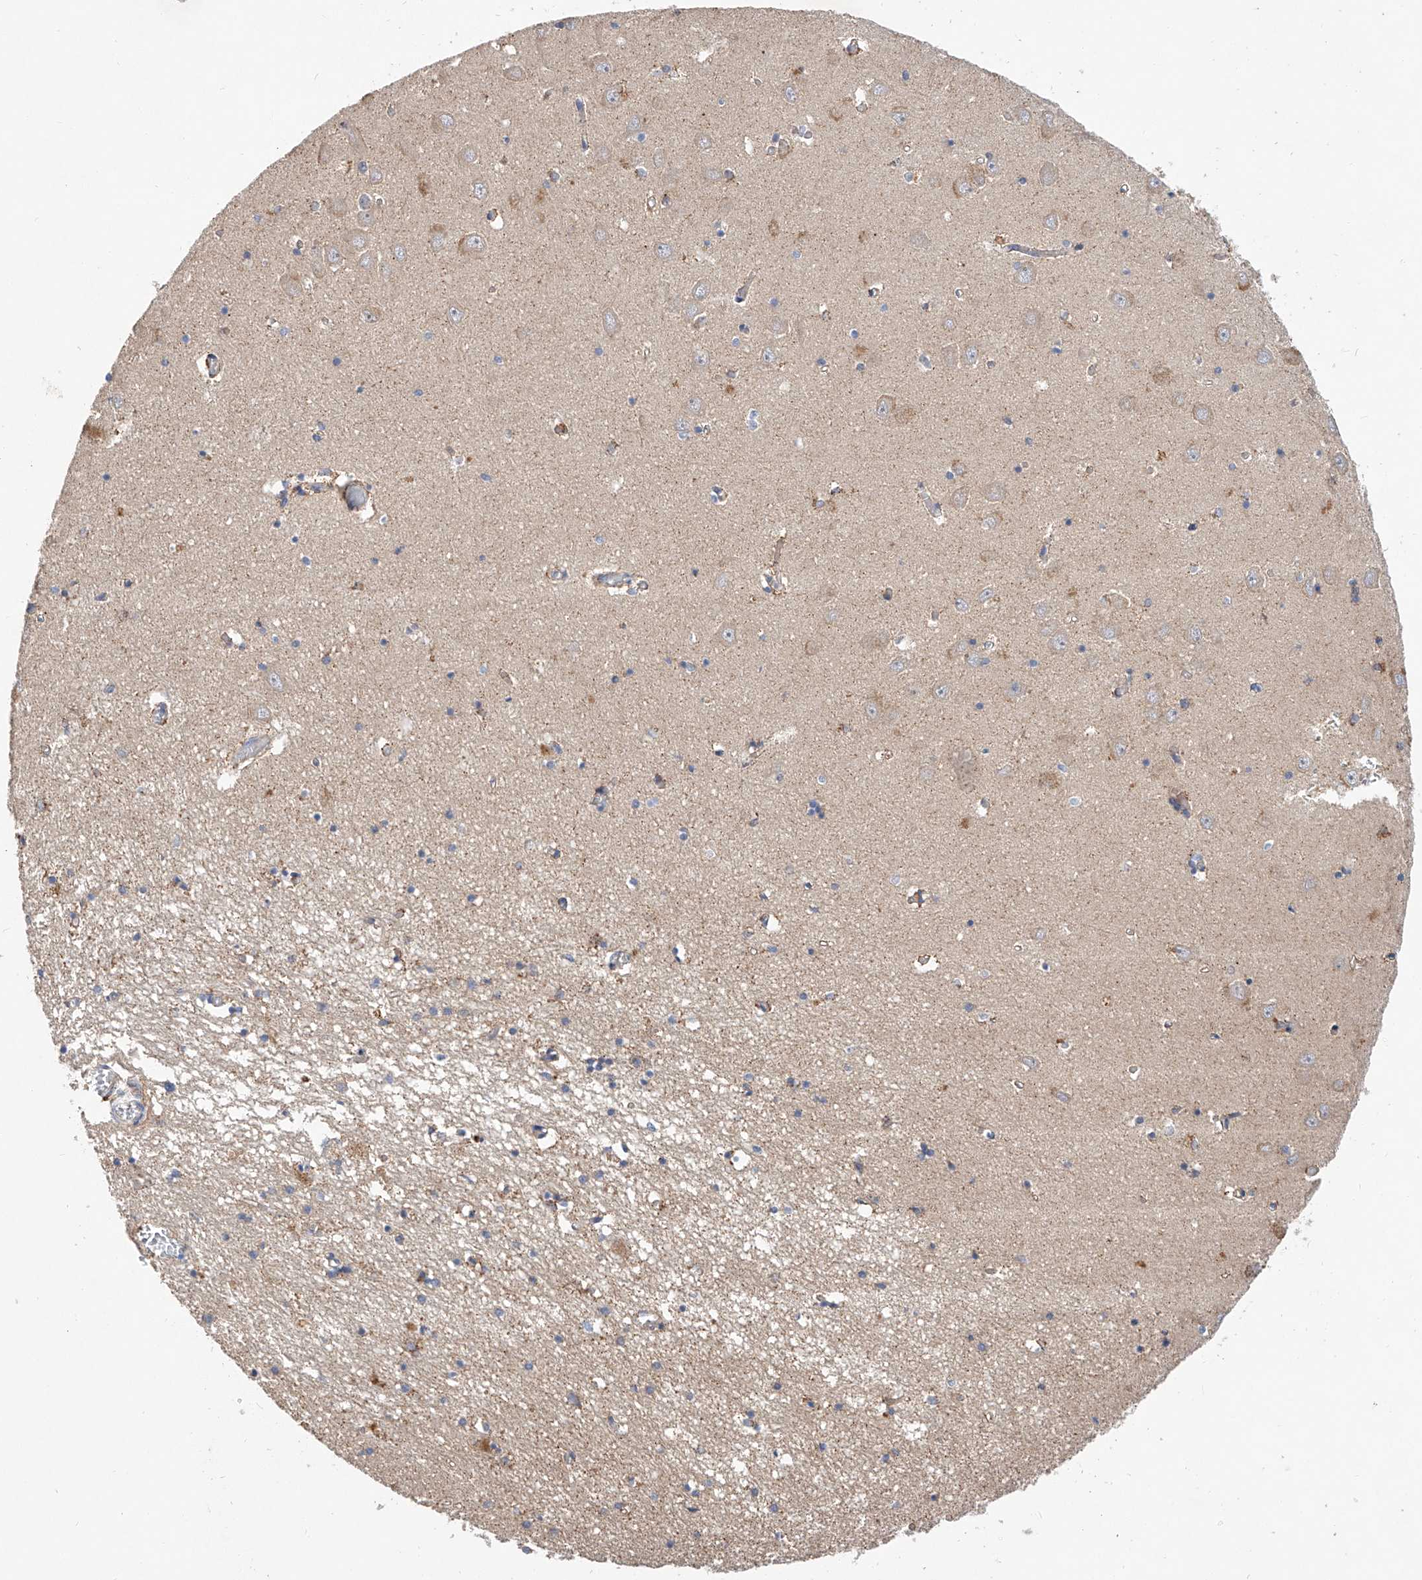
{"staining": {"intensity": "moderate", "quantity": "<25%", "location": "cytoplasmic/membranous"}, "tissue": "hippocampus", "cell_type": "Glial cells", "image_type": "normal", "snomed": [{"axis": "morphology", "description": "Normal tissue, NOS"}, {"axis": "topography", "description": "Hippocampus"}], "caption": "Protein staining of unremarkable hippocampus demonstrates moderate cytoplasmic/membranous expression in about <25% of glial cells. Nuclei are stained in blue.", "gene": "AMD1", "patient": {"sex": "male", "age": 70}}